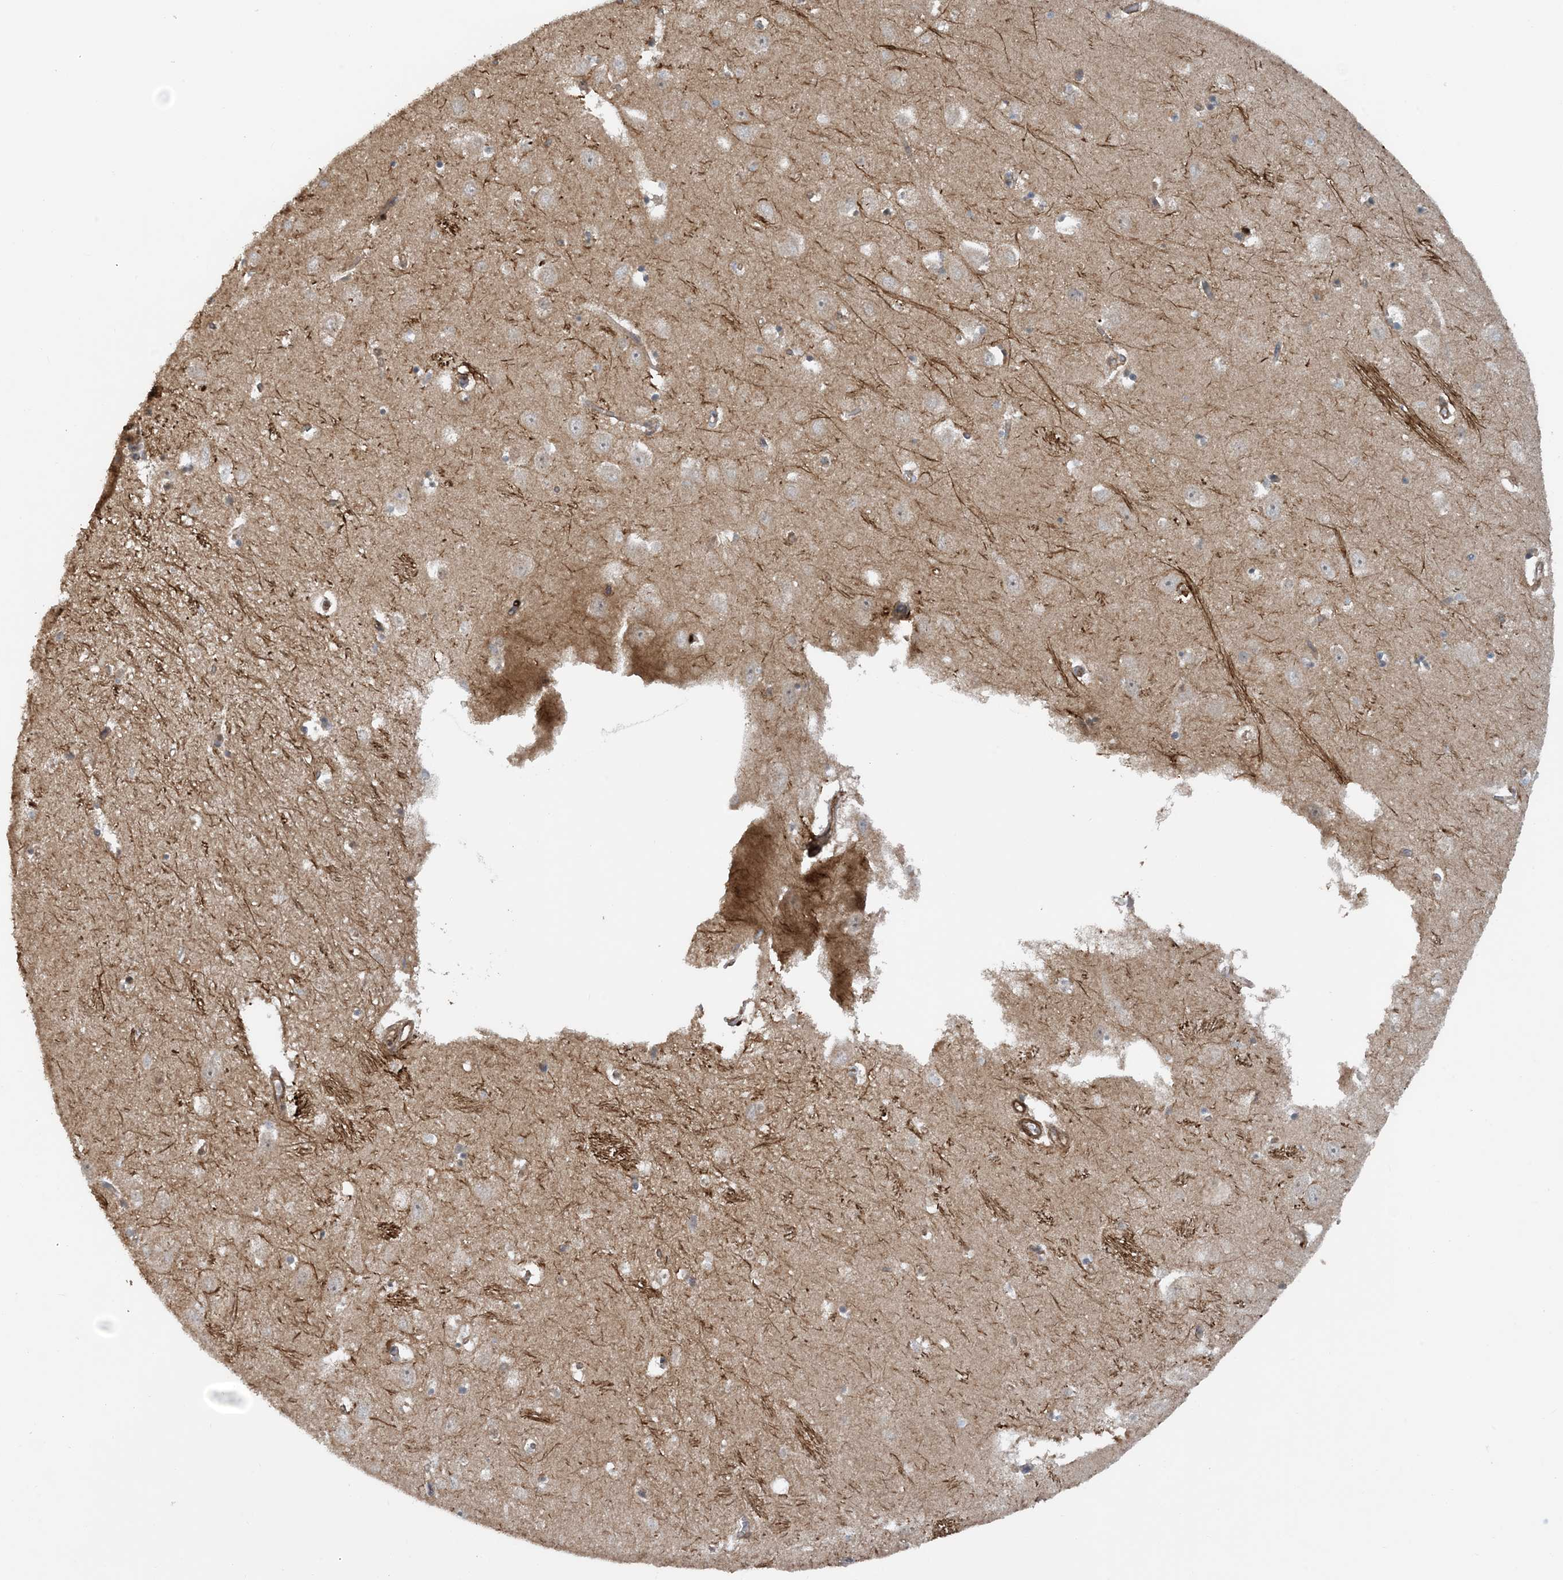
{"staining": {"intensity": "negative", "quantity": "none", "location": "none"}, "tissue": "hippocampus", "cell_type": "Glial cells", "image_type": "normal", "snomed": [{"axis": "morphology", "description": "Normal tissue, NOS"}, {"axis": "topography", "description": "Hippocampus"}], "caption": "Immunohistochemical staining of benign hippocampus demonstrates no significant expression in glial cells. The staining is performed using DAB brown chromogen with nuclei counter-stained in using hematoxylin.", "gene": "HEMK1", "patient": {"sex": "female", "age": 64}}